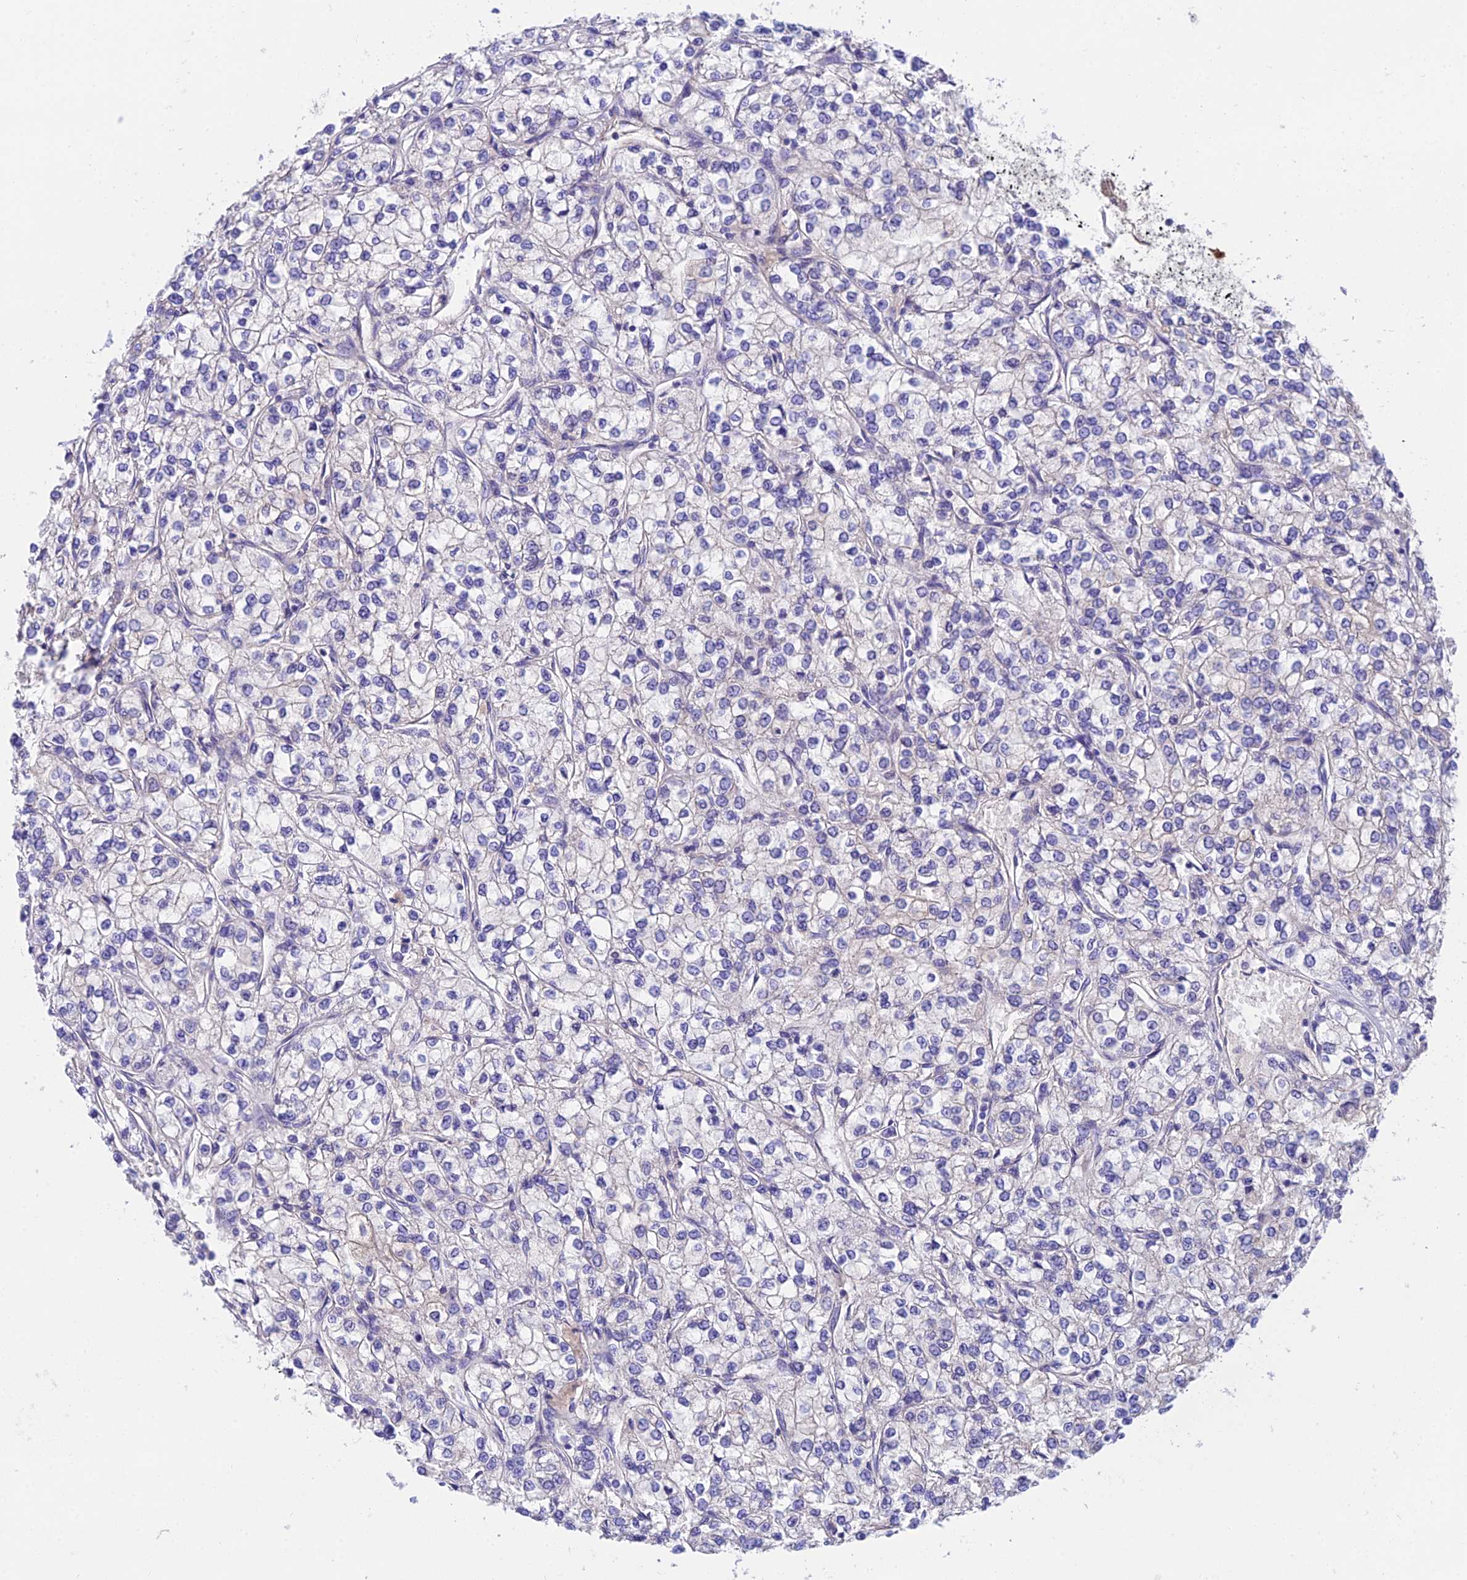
{"staining": {"intensity": "negative", "quantity": "none", "location": "none"}, "tissue": "renal cancer", "cell_type": "Tumor cells", "image_type": "cancer", "snomed": [{"axis": "morphology", "description": "Adenocarcinoma, NOS"}, {"axis": "topography", "description": "Kidney"}], "caption": "Immunohistochemical staining of human renal adenocarcinoma displays no significant staining in tumor cells.", "gene": "DUSP29", "patient": {"sex": "male", "age": 80}}